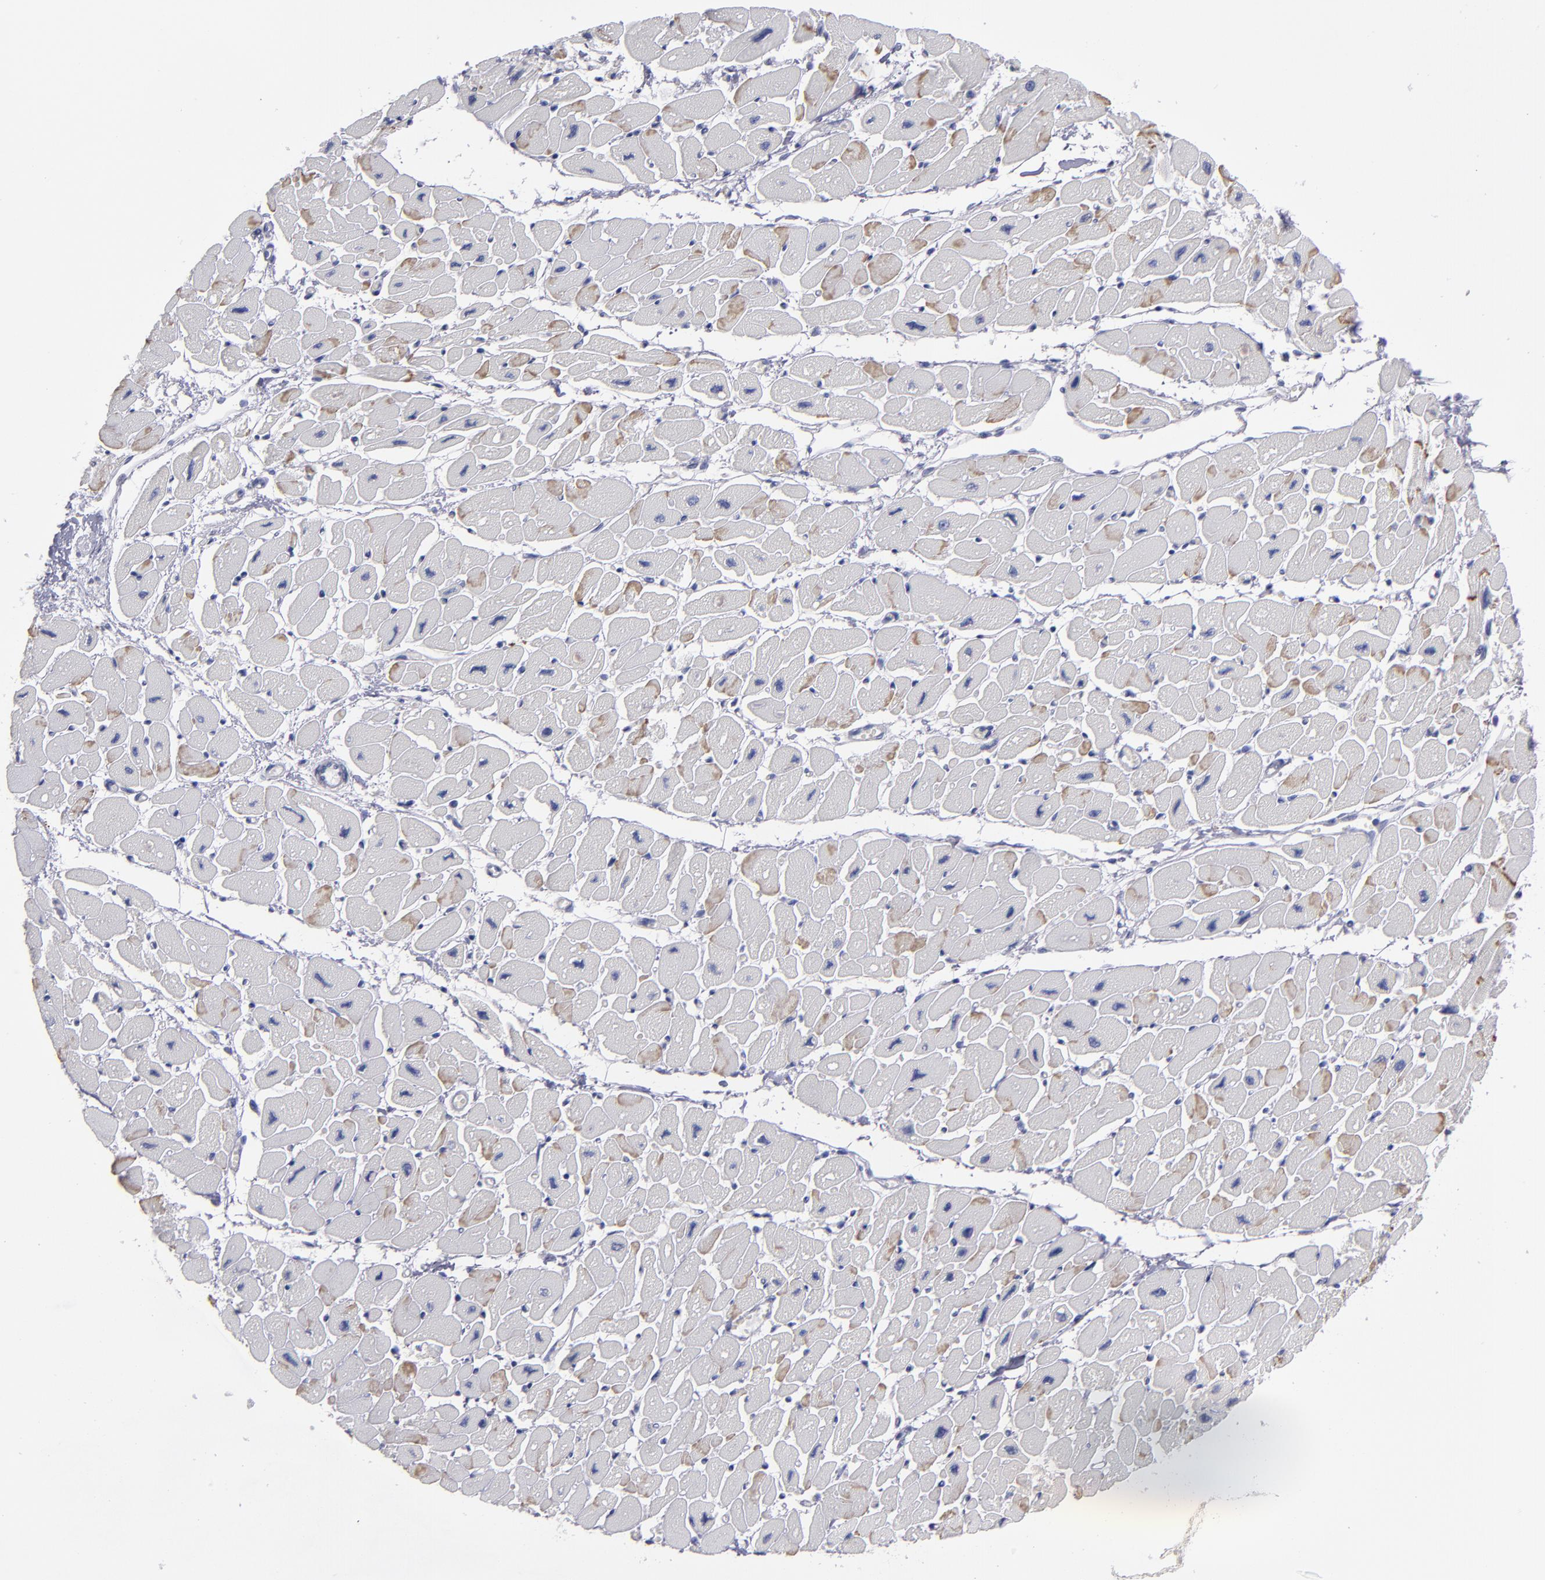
{"staining": {"intensity": "moderate", "quantity": "<25%", "location": "cytoplasmic/membranous"}, "tissue": "heart muscle", "cell_type": "Cardiomyocytes", "image_type": "normal", "snomed": [{"axis": "morphology", "description": "Normal tissue, NOS"}, {"axis": "topography", "description": "Heart"}], "caption": "Immunohistochemistry (DAB) staining of normal heart muscle displays moderate cytoplasmic/membranous protein positivity in about <25% of cardiomyocytes. The staining is performed using DAB (3,3'-diaminobenzidine) brown chromogen to label protein expression. The nuclei are counter-stained blue using hematoxylin.", "gene": "CDH3", "patient": {"sex": "female", "age": 54}}